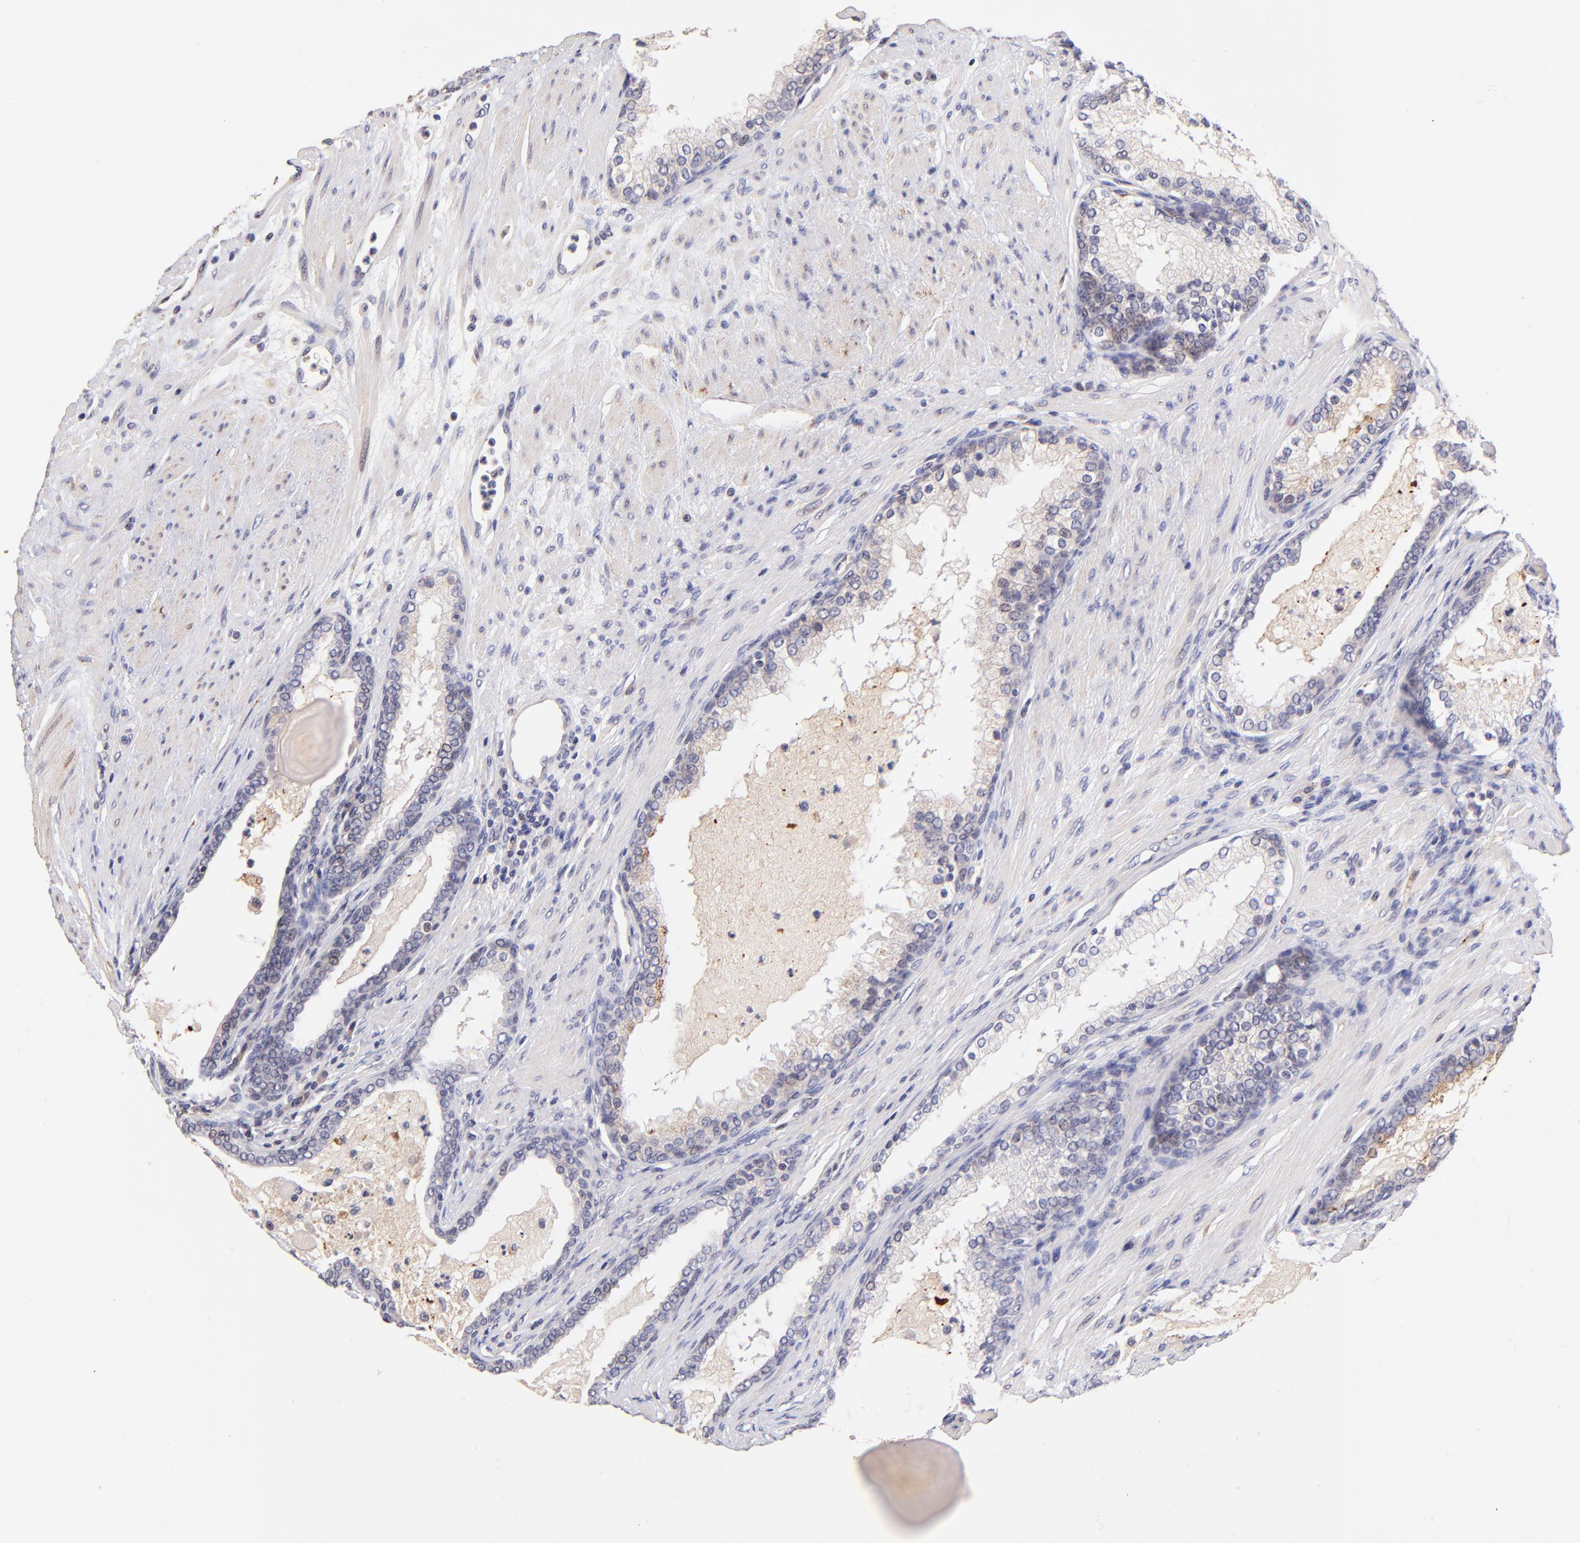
{"staining": {"intensity": "weak", "quantity": "<25%", "location": "cytoplasmic/membranous"}, "tissue": "prostate cancer", "cell_type": "Tumor cells", "image_type": "cancer", "snomed": [{"axis": "morphology", "description": "Adenocarcinoma, Medium grade"}, {"axis": "topography", "description": "Prostate"}], "caption": "IHC image of neoplastic tissue: human medium-grade adenocarcinoma (prostate) stained with DAB displays no significant protein expression in tumor cells. (DAB (3,3'-diaminobenzidine) IHC visualized using brightfield microscopy, high magnification).", "gene": "SPARC", "patient": {"sex": "male", "age": 72}}